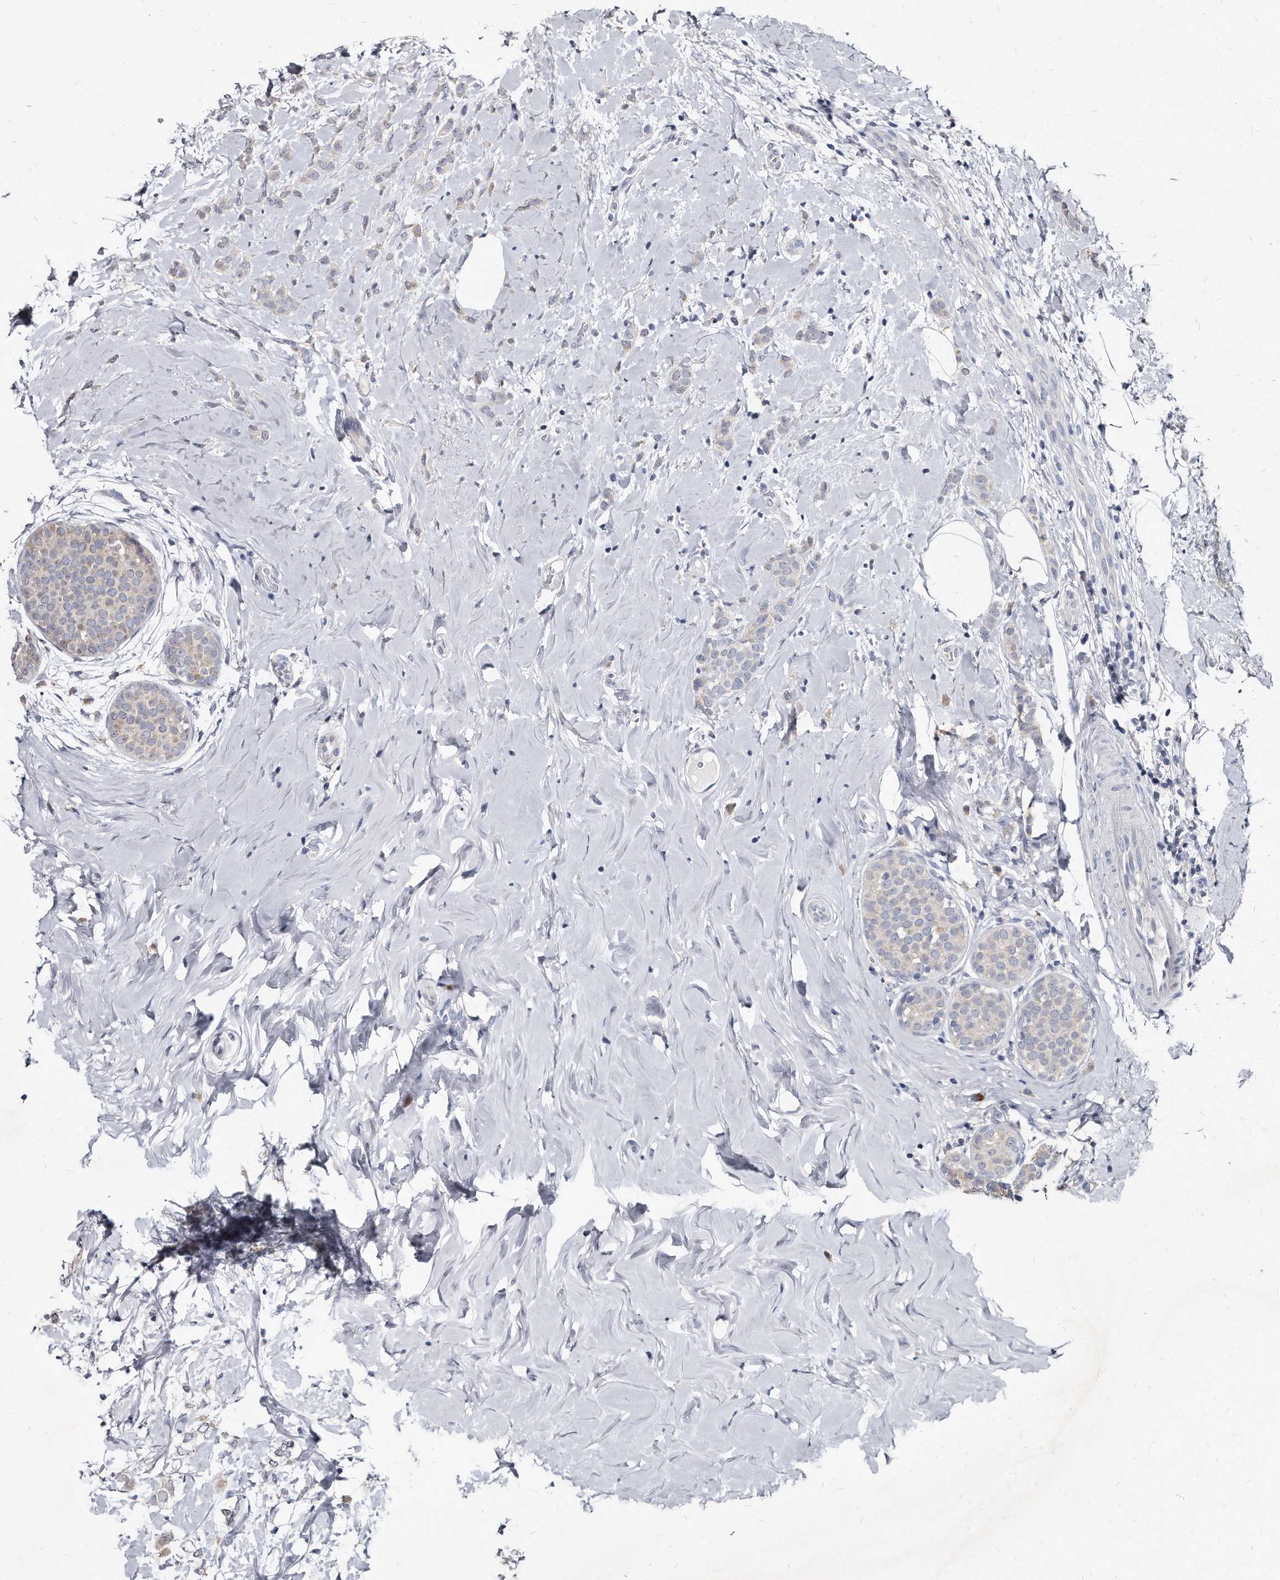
{"staining": {"intensity": "negative", "quantity": "none", "location": "none"}, "tissue": "breast cancer", "cell_type": "Tumor cells", "image_type": "cancer", "snomed": [{"axis": "morphology", "description": "Lobular carcinoma, in situ"}, {"axis": "morphology", "description": "Lobular carcinoma"}, {"axis": "topography", "description": "Breast"}], "caption": "Protein analysis of lobular carcinoma (breast) displays no significant staining in tumor cells.", "gene": "KLHDC3", "patient": {"sex": "female", "age": 41}}